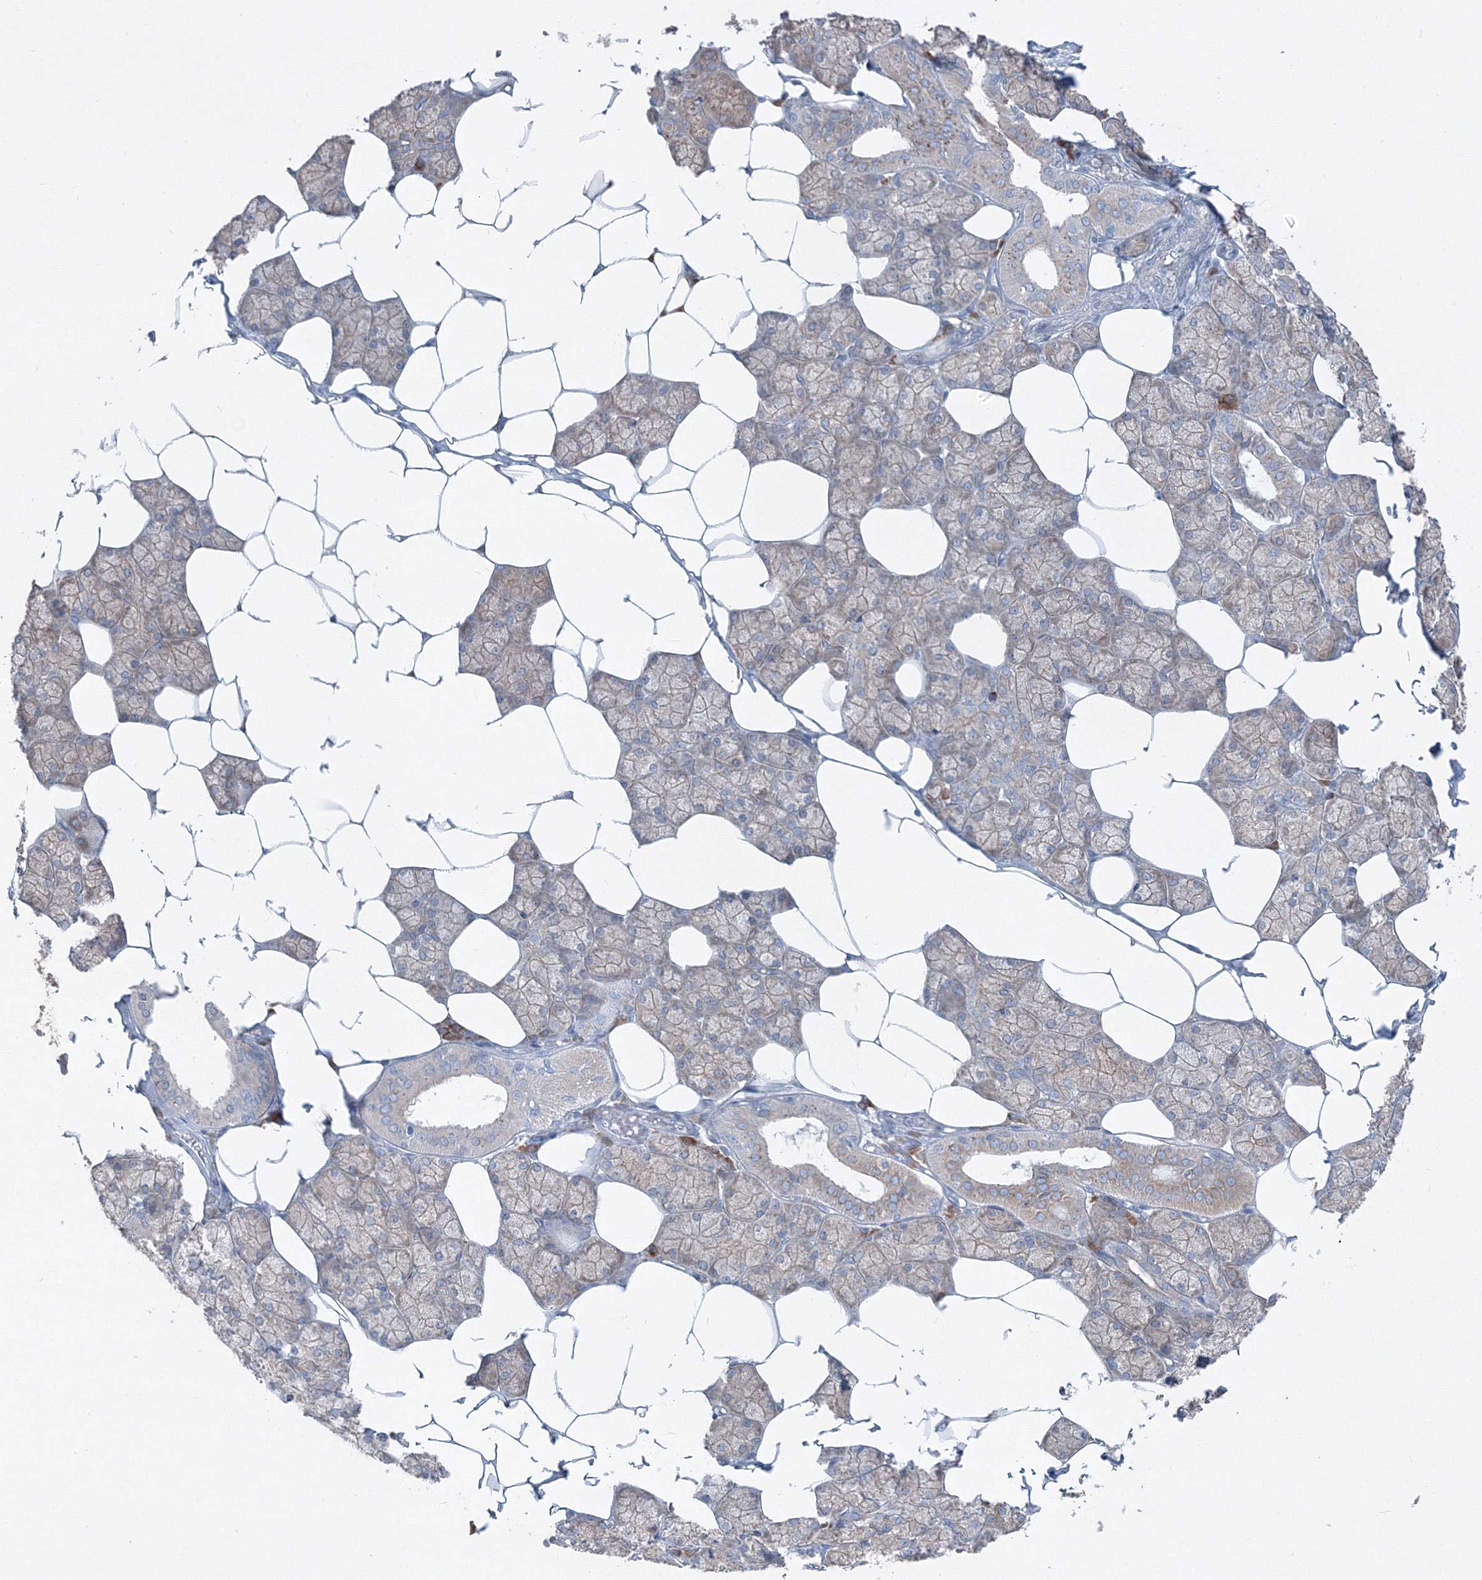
{"staining": {"intensity": "moderate", "quantity": "25%-75%", "location": "cytoplasmic/membranous"}, "tissue": "salivary gland", "cell_type": "Glandular cells", "image_type": "normal", "snomed": [{"axis": "morphology", "description": "Normal tissue, NOS"}, {"axis": "topography", "description": "Salivary gland"}], "caption": "Immunohistochemistry (IHC) image of unremarkable salivary gland: human salivary gland stained using immunohistochemistry (IHC) demonstrates medium levels of moderate protein expression localized specifically in the cytoplasmic/membranous of glandular cells, appearing as a cytoplasmic/membranous brown color.", "gene": "IFNAR1", "patient": {"sex": "male", "age": 62}}